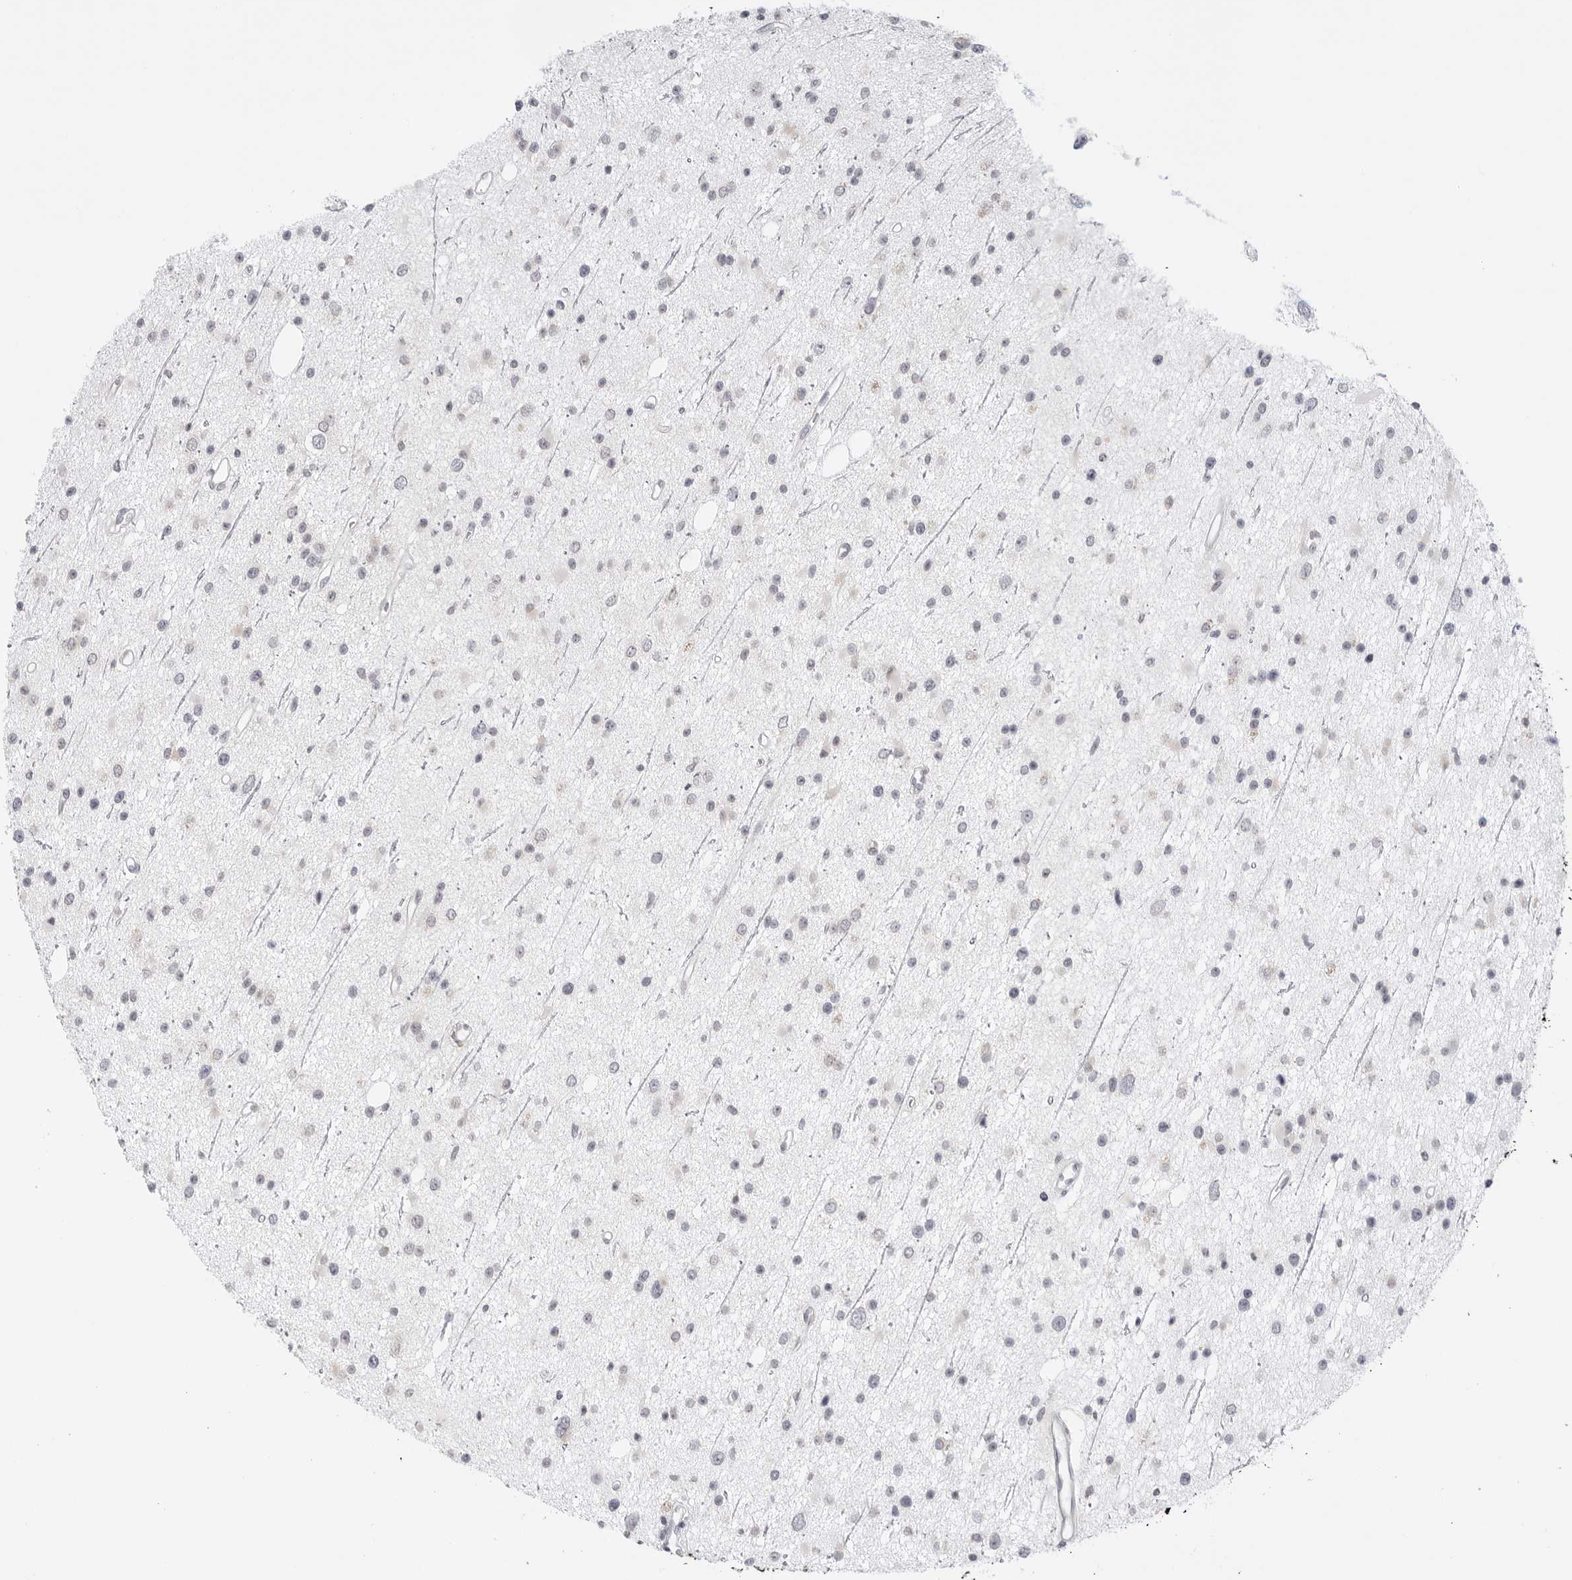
{"staining": {"intensity": "negative", "quantity": "none", "location": "none"}, "tissue": "glioma", "cell_type": "Tumor cells", "image_type": "cancer", "snomed": [{"axis": "morphology", "description": "Glioma, malignant, Low grade"}, {"axis": "topography", "description": "Cerebral cortex"}], "caption": "There is no significant staining in tumor cells of glioma.", "gene": "RPN1", "patient": {"sex": "female", "age": 39}}